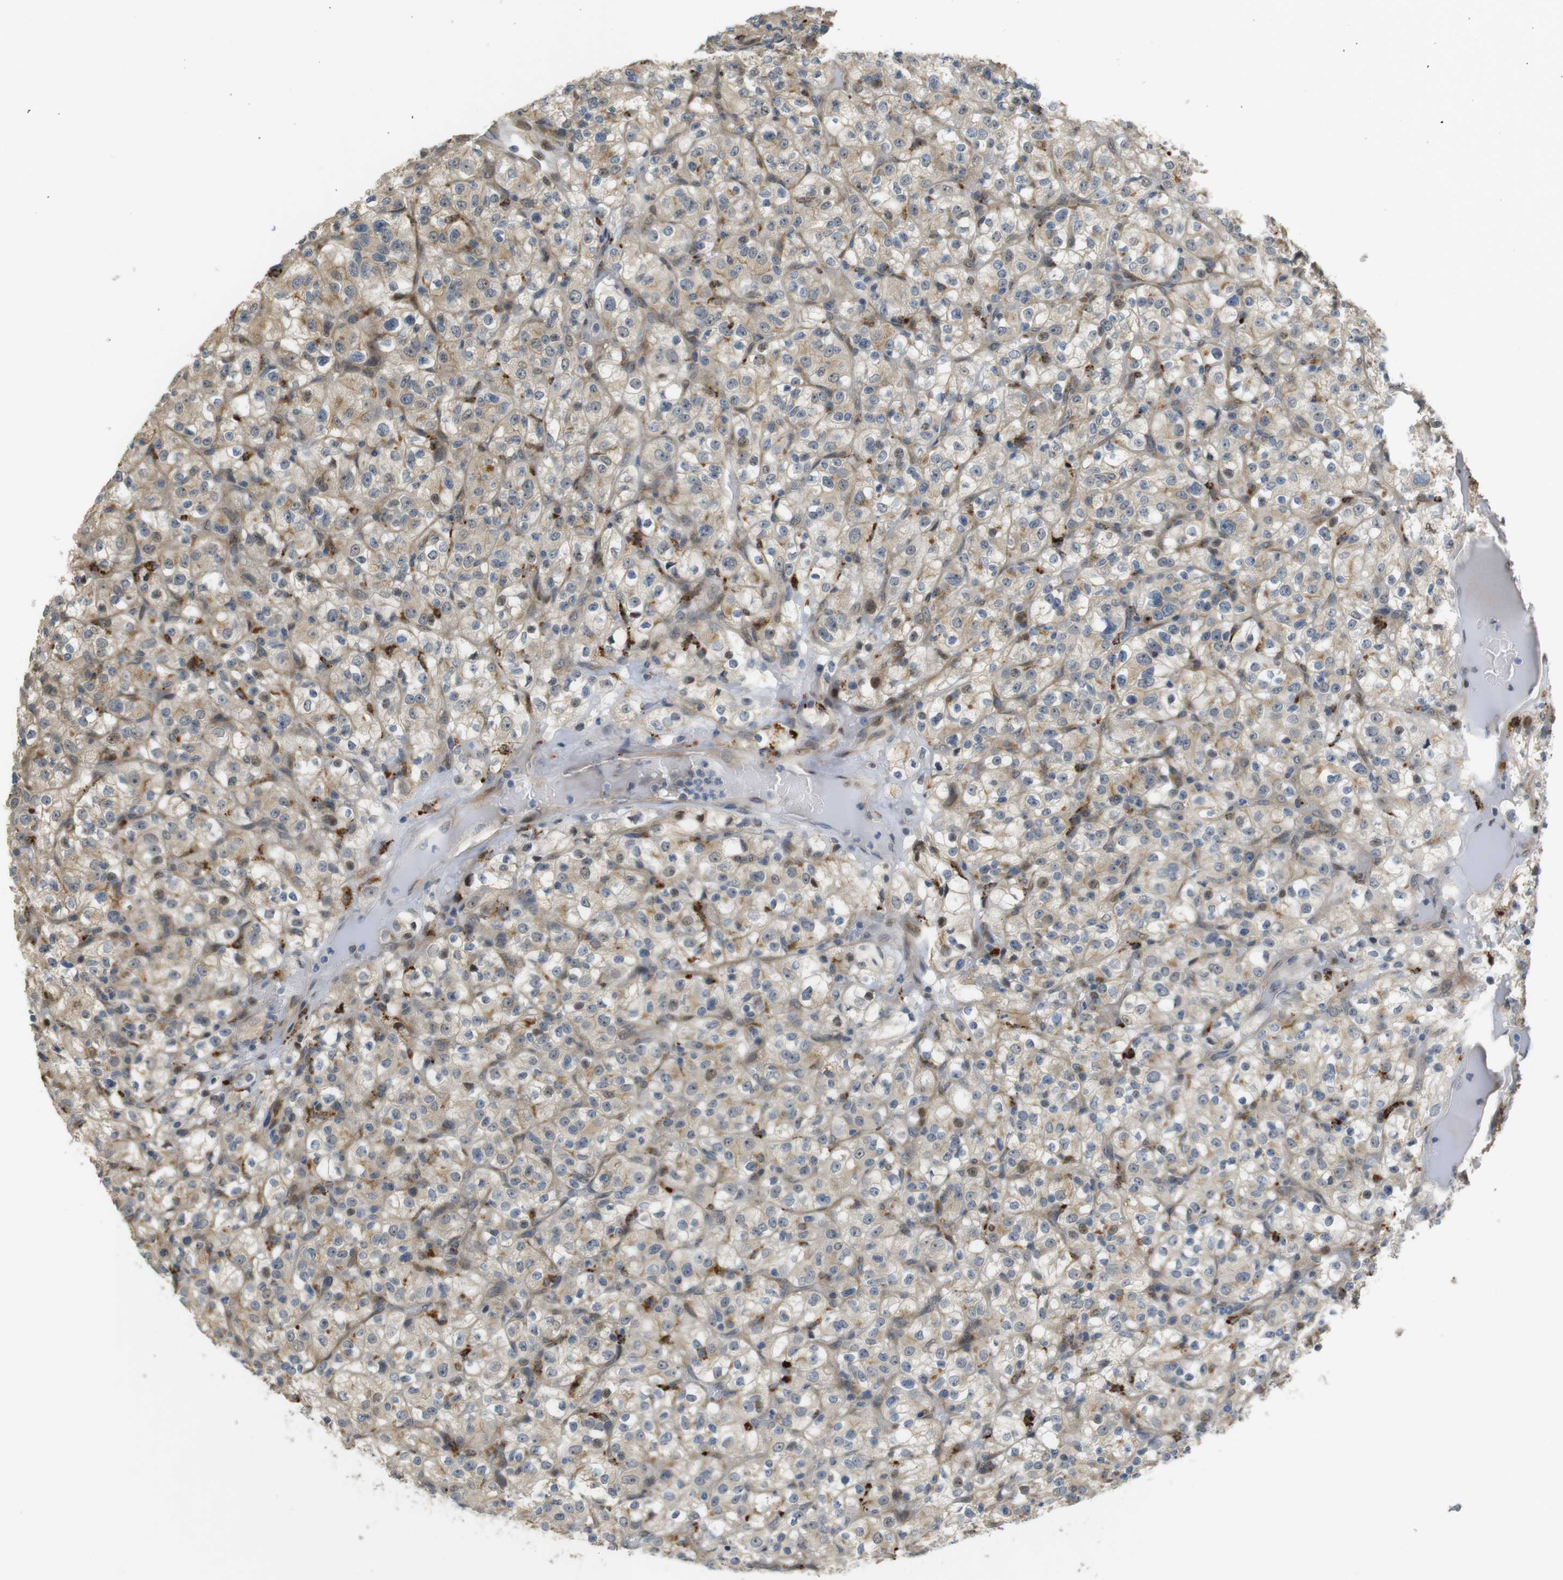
{"staining": {"intensity": "weak", "quantity": ">75%", "location": "cytoplasmic/membranous"}, "tissue": "renal cancer", "cell_type": "Tumor cells", "image_type": "cancer", "snomed": [{"axis": "morphology", "description": "Normal tissue, NOS"}, {"axis": "morphology", "description": "Adenocarcinoma, NOS"}, {"axis": "topography", "description": "Kidney"}], "caption": "Protein staining of adenocarcinoma (renal) tissue shows weak cytoplasmic/membranous staining in about >75% of tumor cells.", "gene": "TSPAN9", "patient": {"sex": "female", "age": 72}}